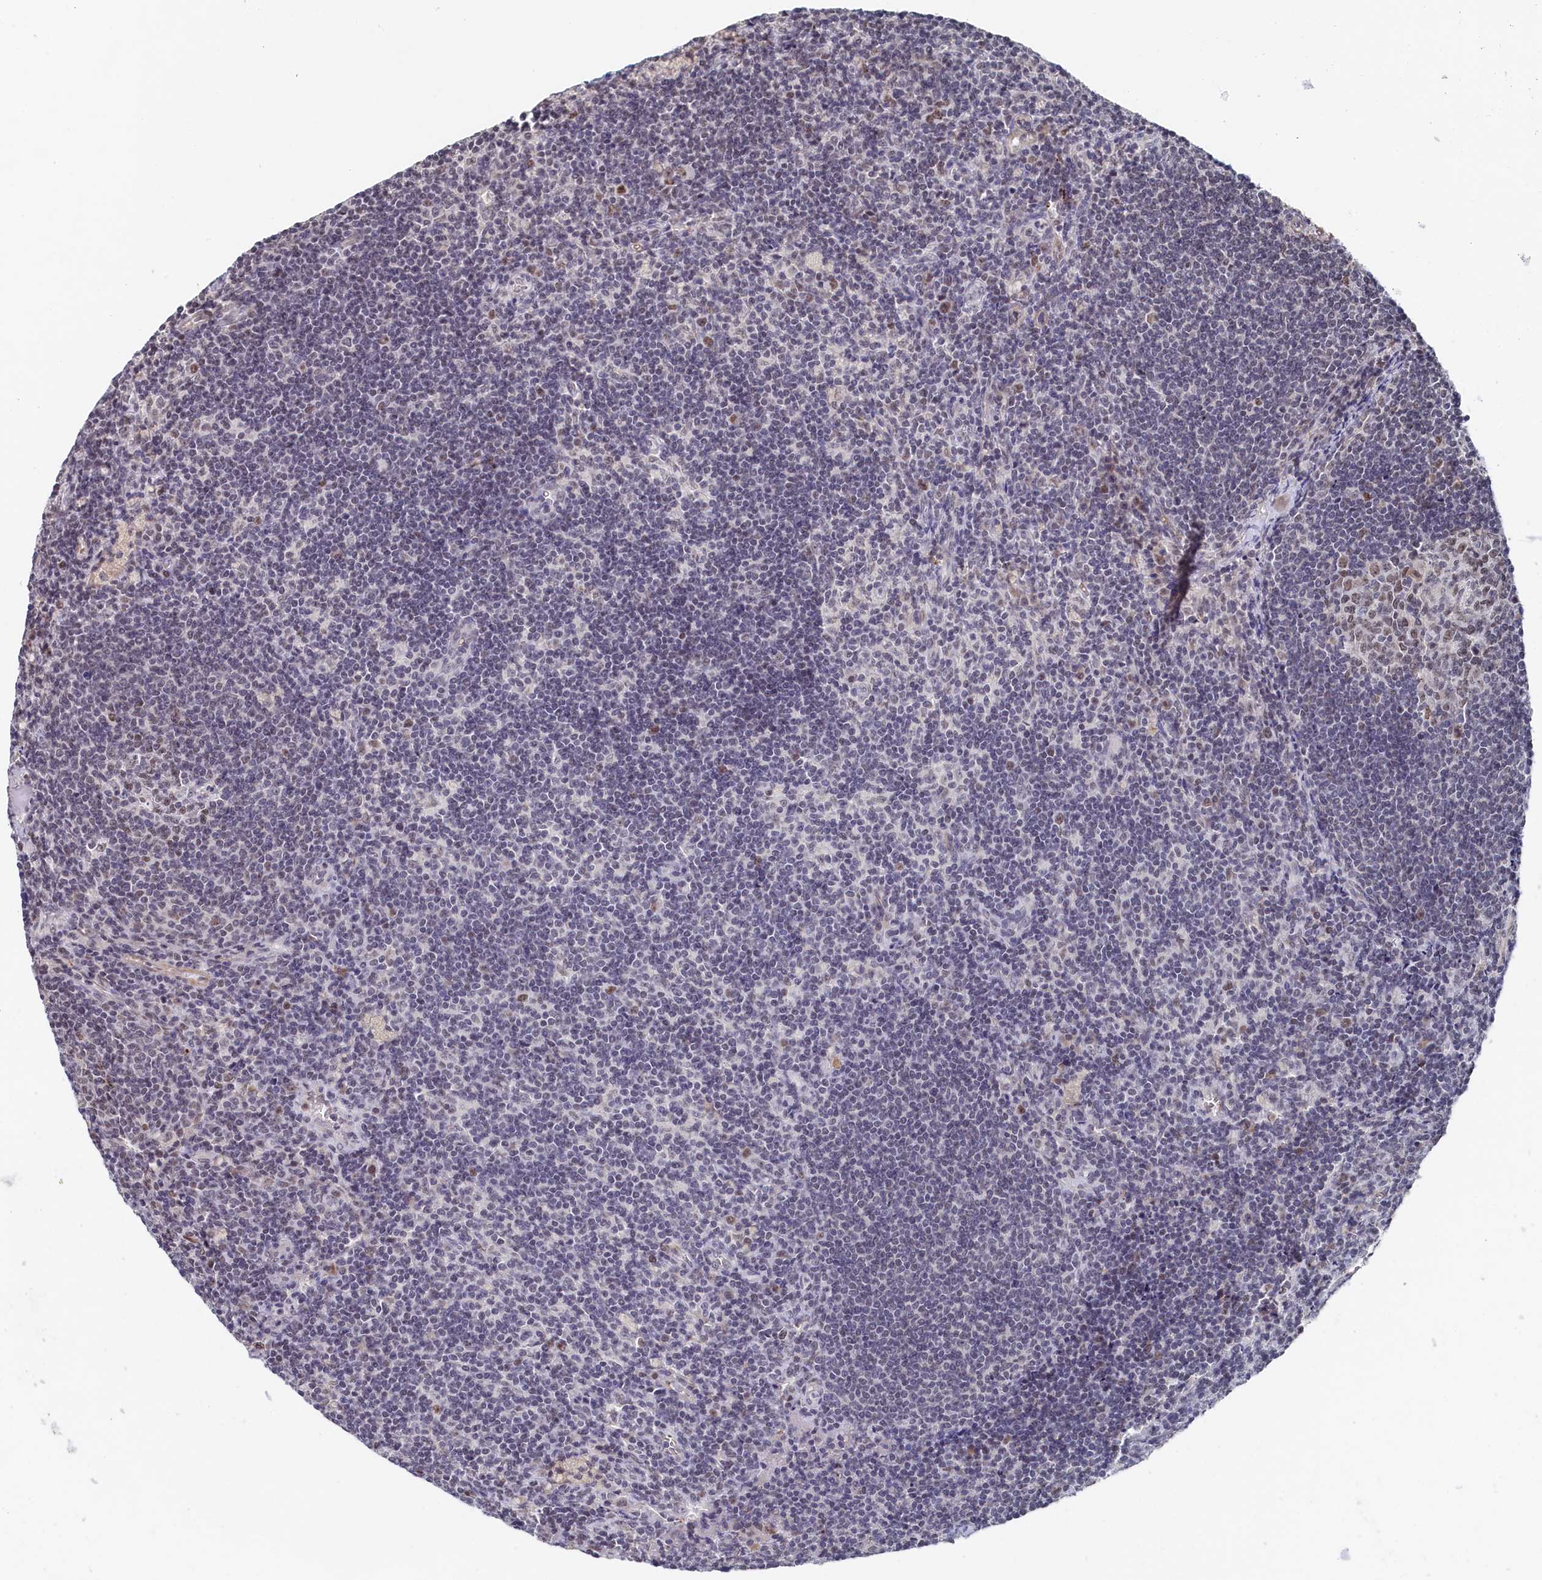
{"staining": {"intensity": "weak", "quantity": "<25%", "location": "nuclear"}, "tissue": "lymph node", "cell_type": "Germinal center cells", "image_type": "normal", "snomed": [{"axis": "morphology", "description": "Normal tissue, NOS"}, {"axis": "topography", "description": "Lymph node"}], "caption": "The micrograph displays no significant expression in germinal center cells of lymph node.", "gene": "TIGD4", "patient": {"sex": "male", "age": 69}}